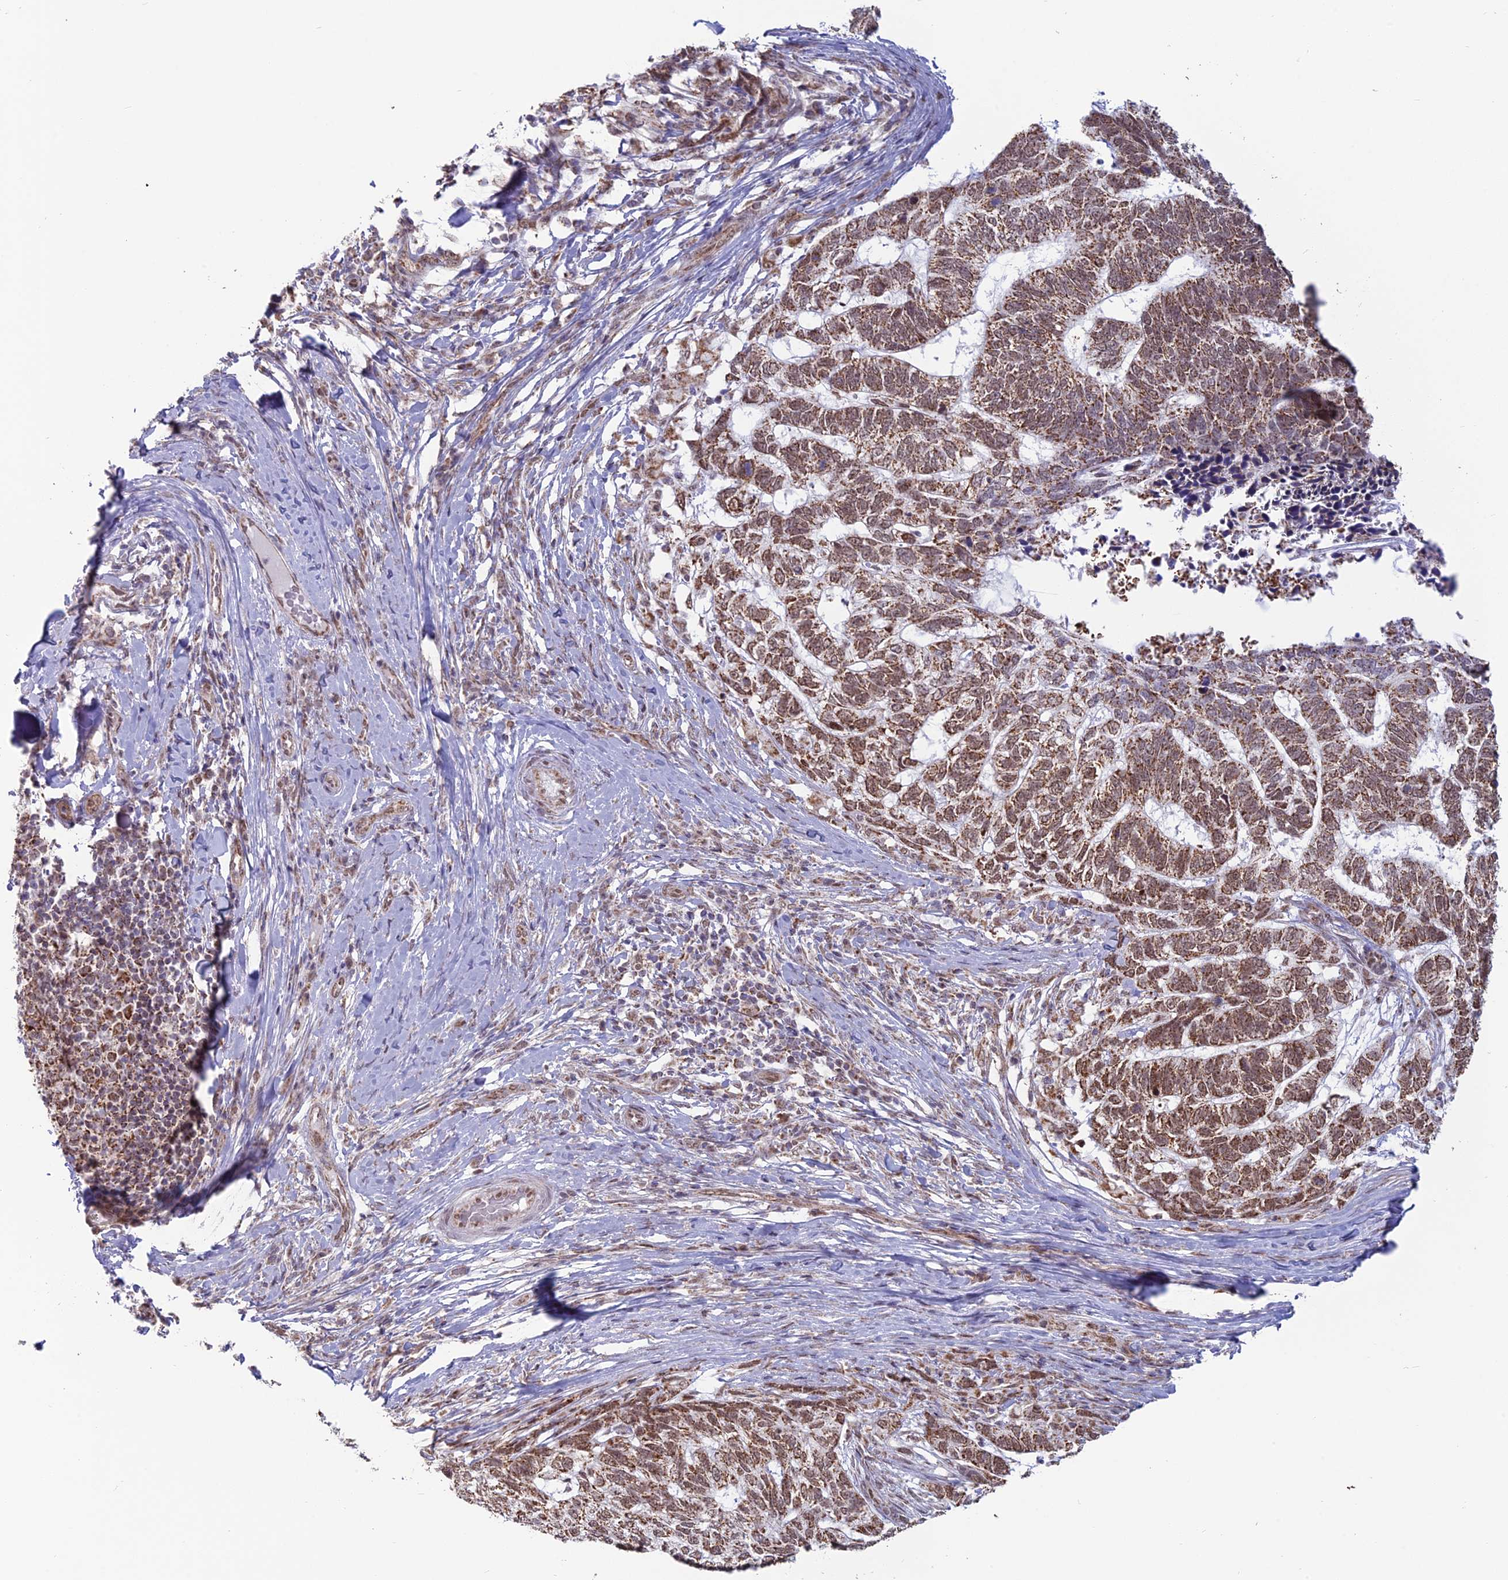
{"staining": {"intensity": "moderate", "quantity": ">75%", "location": "cytoplasmic/membranous"}, "tissue": "skin cancer", "cell_type": "Tumor cells", "image_type": "cancer", "snomed": [{"axis": "morphology", "description": "Basal cell carcinoma"}, {"axis": "topography", "description": "Skin"}], "caption": "There is medium levels of moderate cytoplasmic/membranous staining in tumor cells of skin basal cell carcinoma, as demonstrated by immunohistochemical staining (brown color).", "gene": "ARHGAP40", "patient": {"sex": "female", "age": 65}}